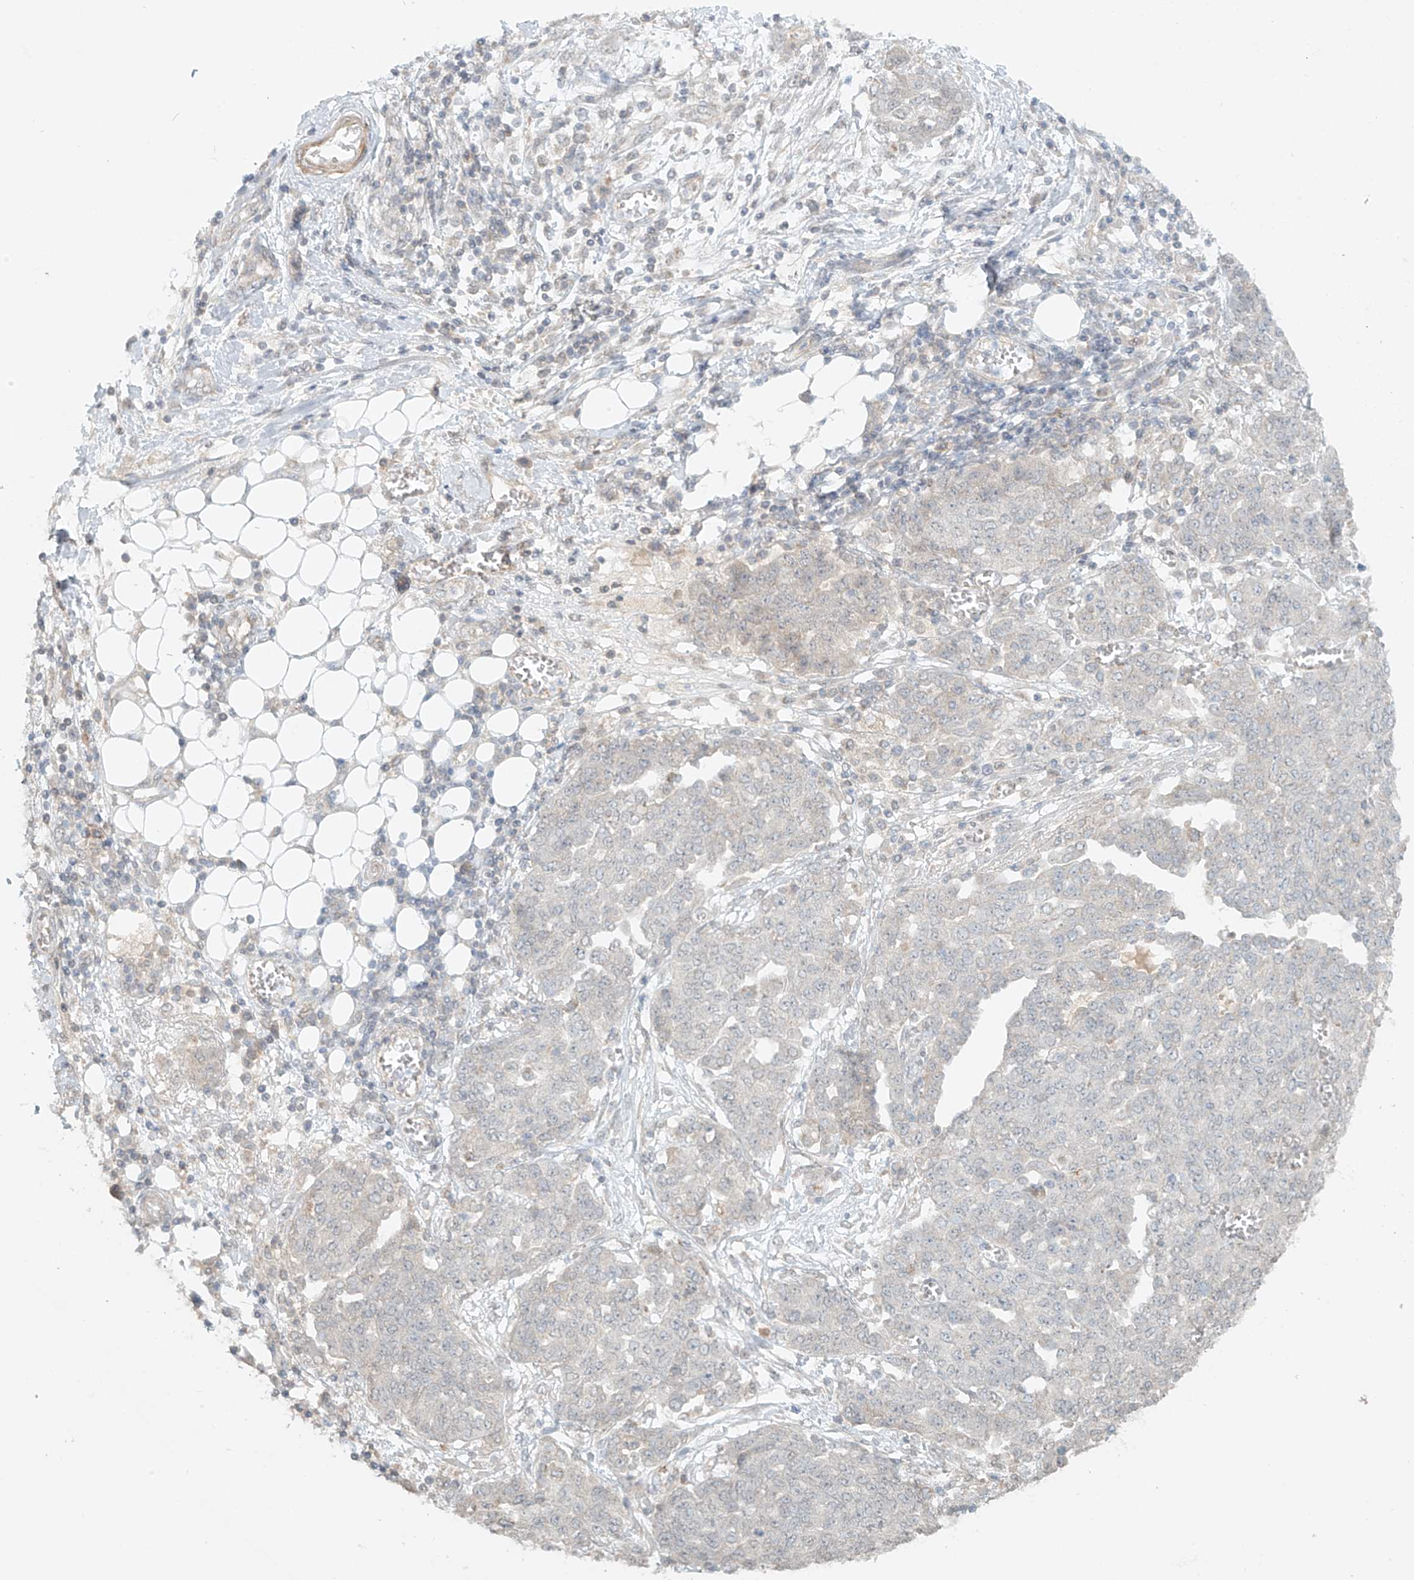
{"staining": {"intensity": "negative", "quantity": "none", "location": "none"}, "tissue": "ovarian cancer", "cell_type": "Tumor cells", "image_type": "cancer", "snomed": [{"axis": "morphology", "description": "Cystadenocarcinoma, serous, NOS"}, {"axis": "topography", "description": "Soft tissue"}, {"axis": "topography", "description": "Ovary"}], "caption": "IHC of human ovarian cancer (serous cystadenocarcinoma) shows no staining in tumor cells.", "gene": "ABCD1", "patient": {"sex": "female", "age": 57}}